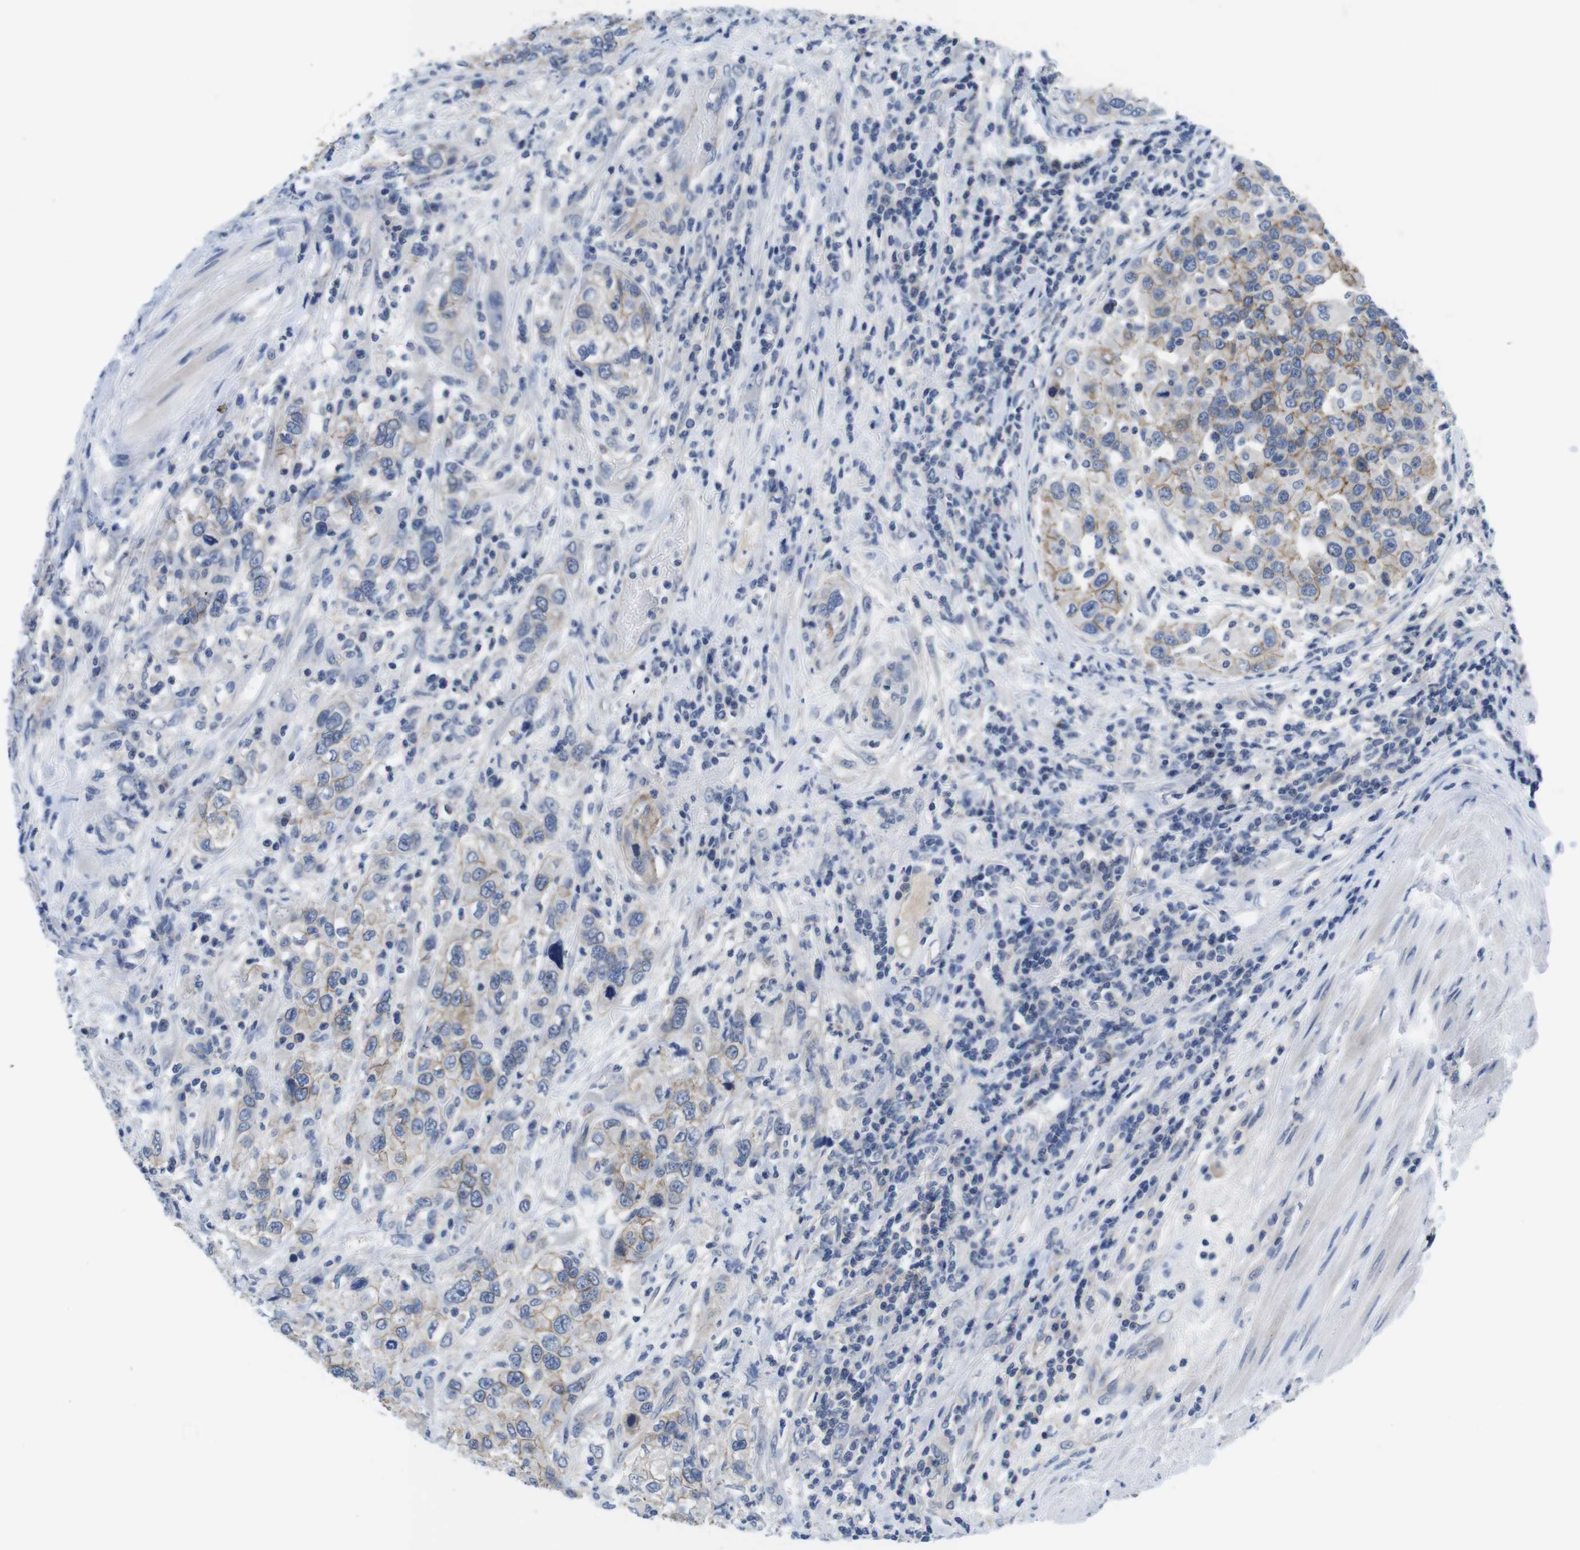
{"staining": {"intensity": "moderate", "quantity": "25%-75%", "location": "cytoplasmic/membranous"}, "tissue": "urothelial cancer", "cell_type": "Tumor cells", "image_type": "cancer", "snomed": [{"axis": "morphology", "description": "Urothelial carcinoma, High grade"}, {"axis": "topography", "description": "Urinary bladder"}], "caption": "Immunohistochemical staining of urothelial cancer exhibits moderate cytoplasmic/membranous protein expression in about 25%-75% of tumor cells.", "gene": "SCRIB", "patient": {"sex": "female", "age": 80}}